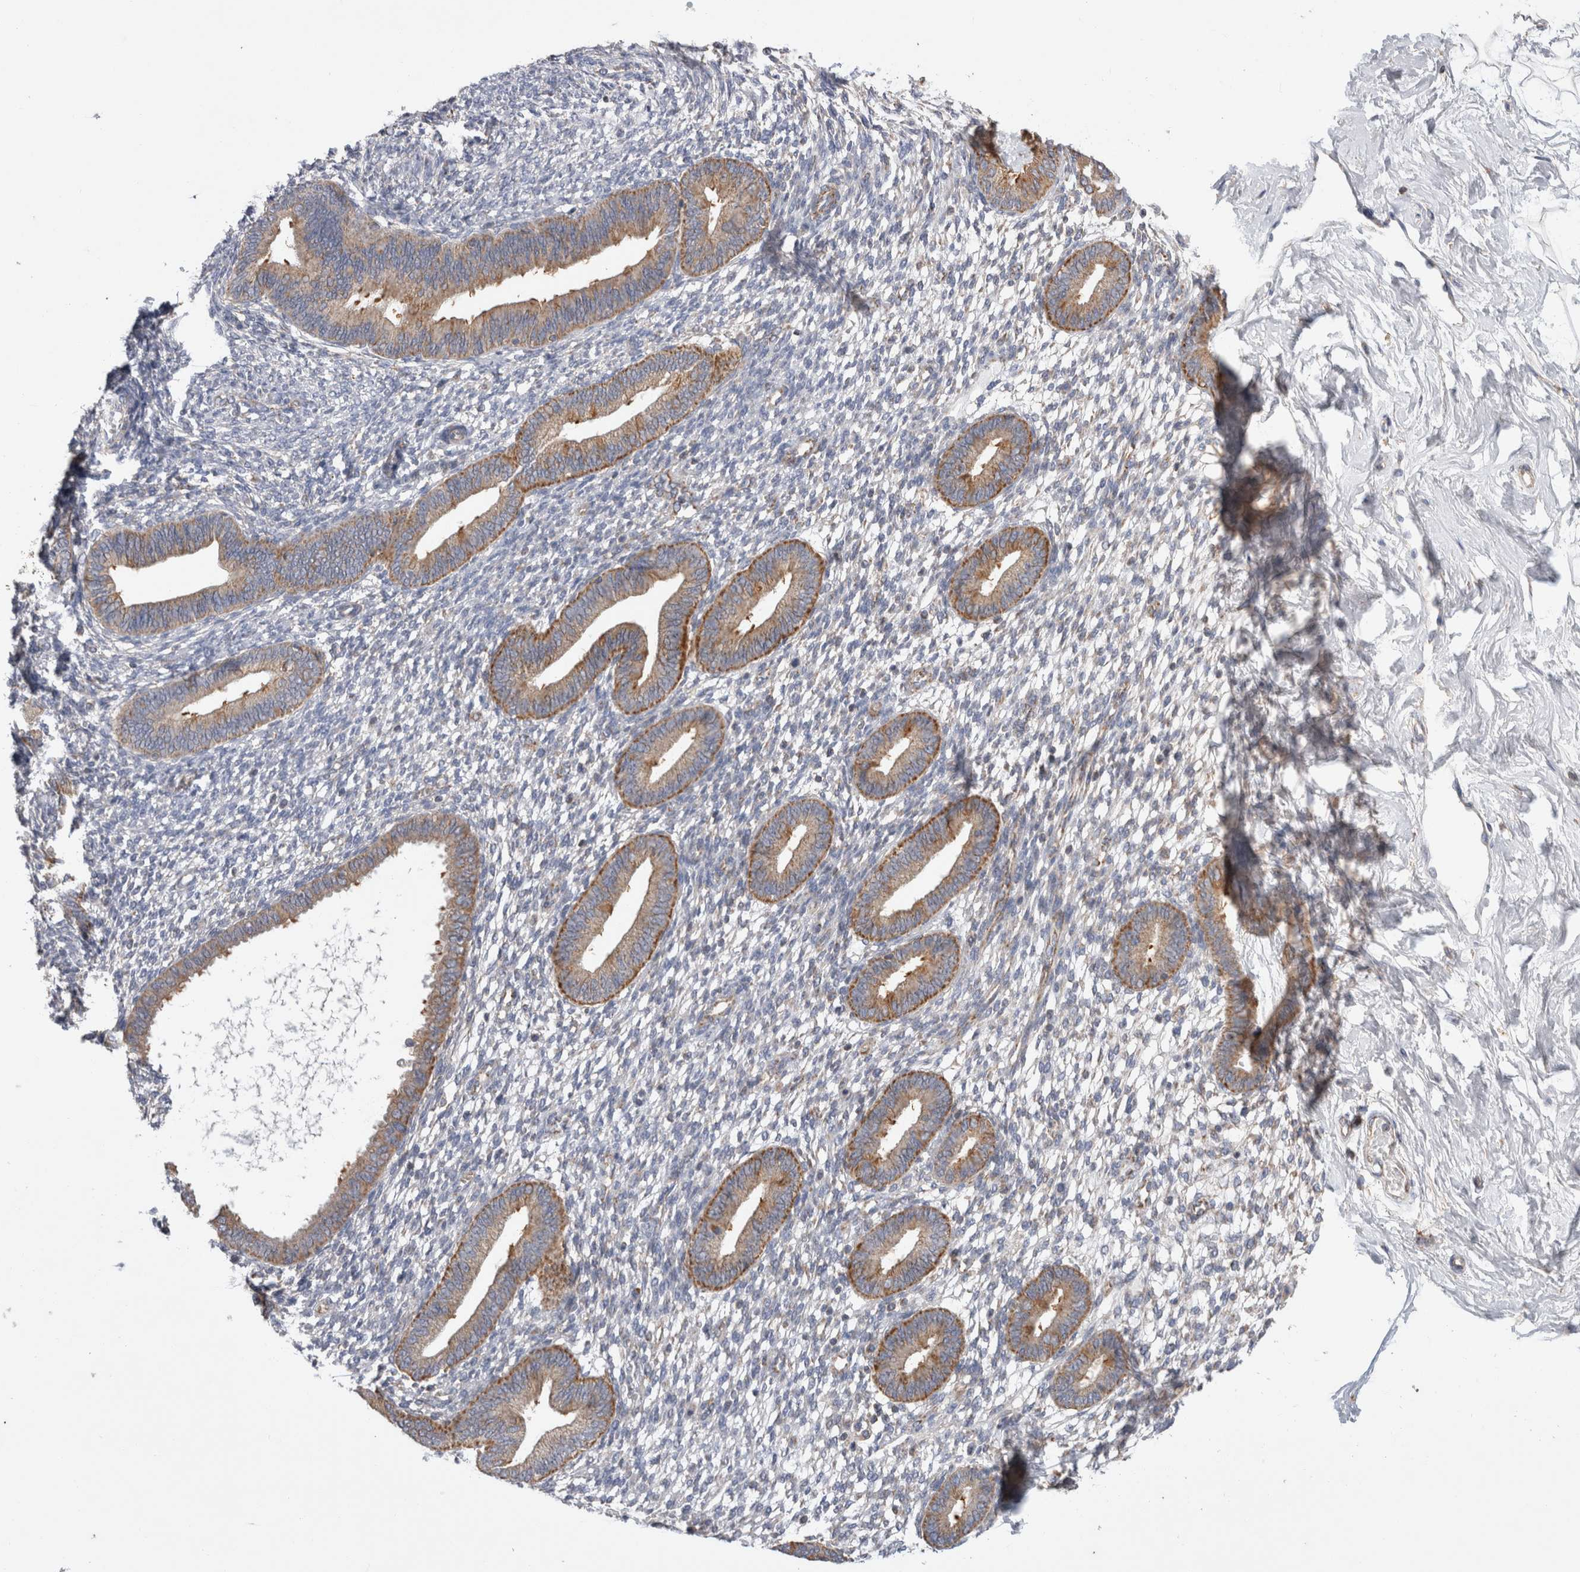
{"staining": {"intensity": "negative", "quantity": "none", "location": "none"}, "tissue": "endometrium", "cell_type": "Cells in endometrial stroma", "image_type": "normal", "snomed": [{"axis": "morphology", "description": "Normal tissue, NOS"}, {"axis": "topography", "description": "Endometrium"}], "caption": "A high-resolution photomicrograph shows IHC staining of unremarkable endometrium, which exhibits no significant expression in cells in endometrial stroma.", "gene": "IARS2", "patient": {"sex": "female", "age": 46}}